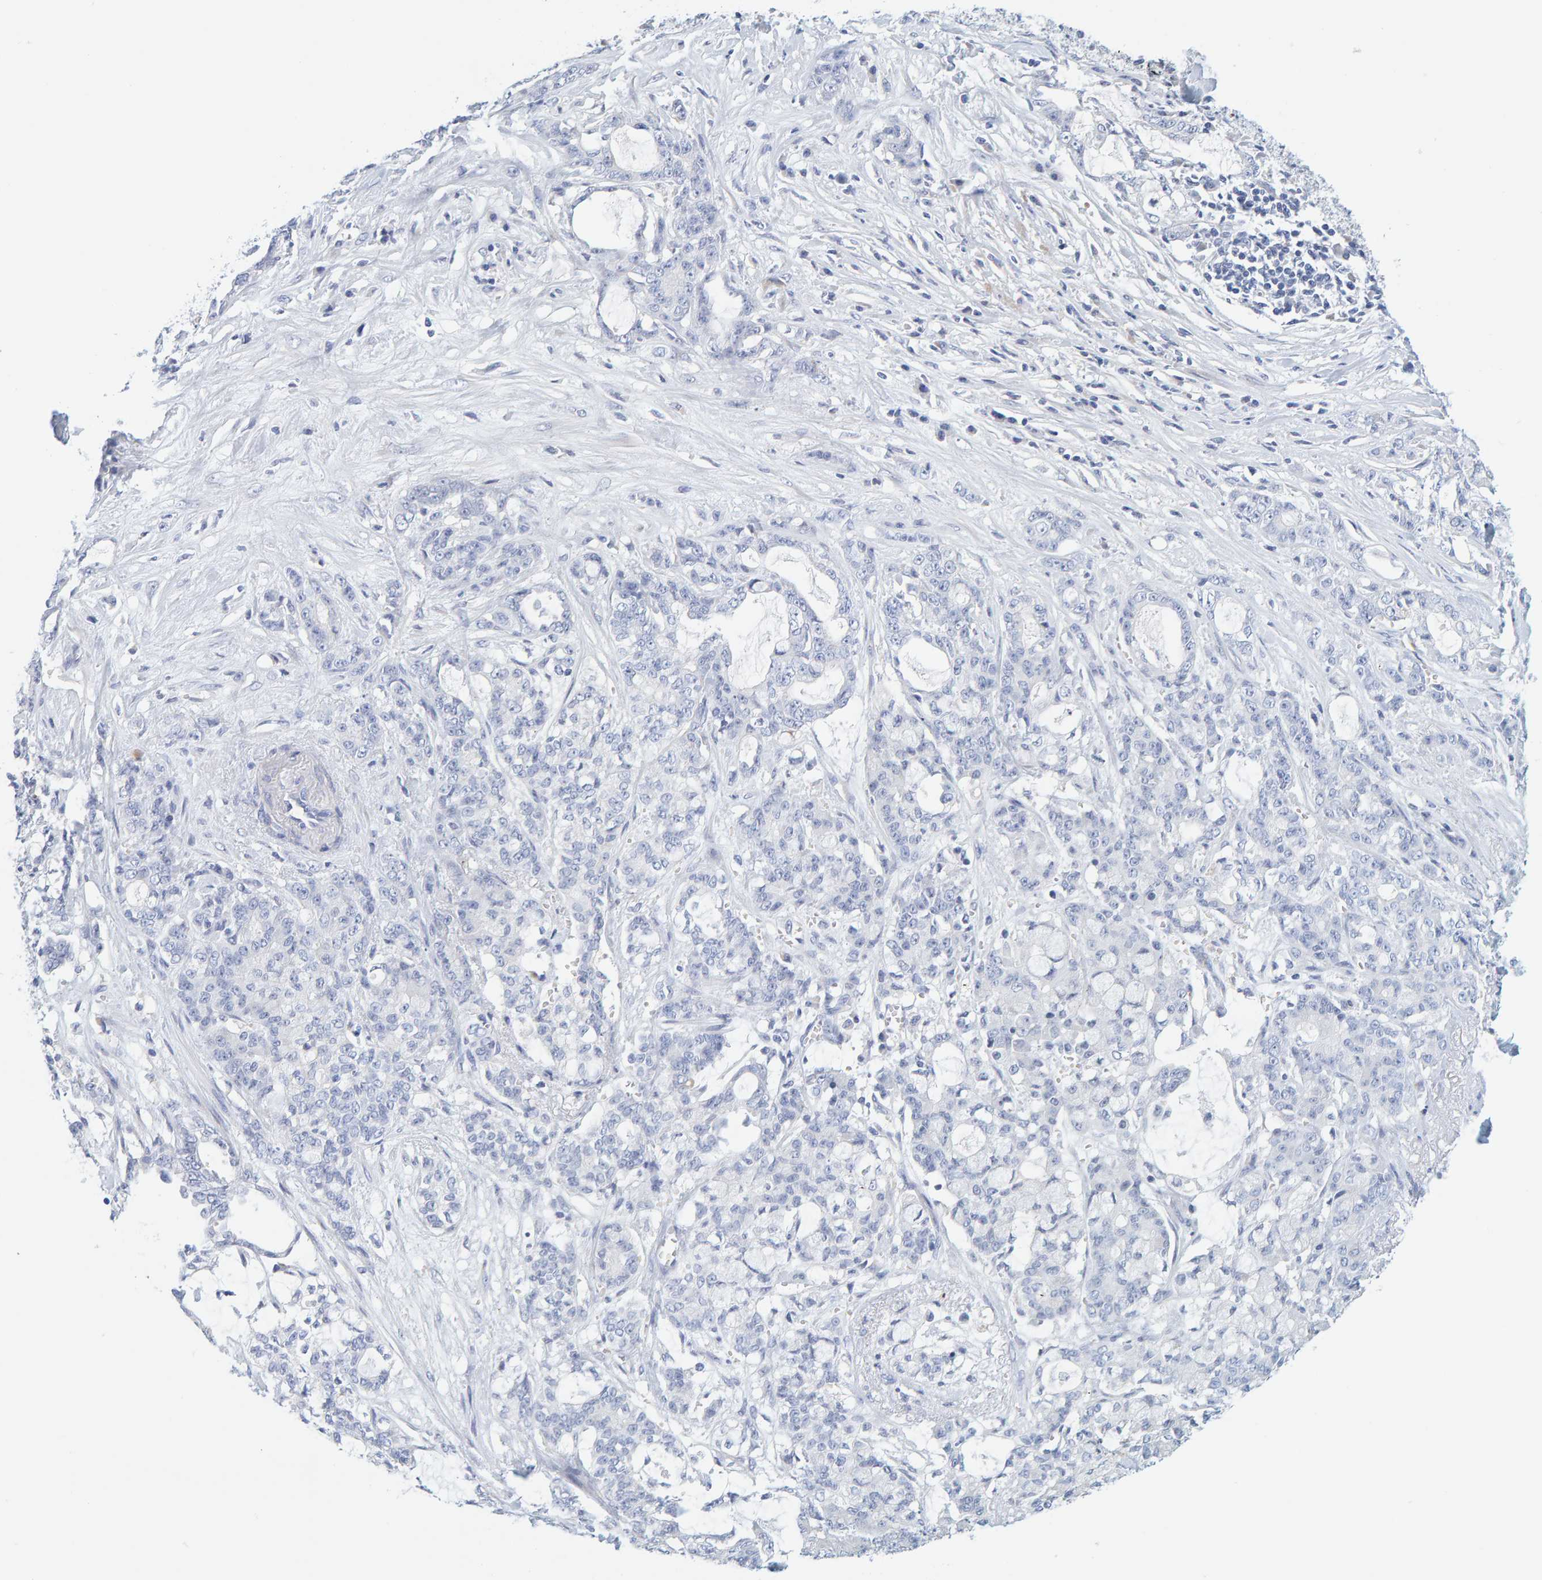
{"staining": {"intensity": "negative", "quantity": "none", "location": "none"}, "tissue": "pancreatic cancer", "cell_type": "Tumor cells", "image_type": "cancer", "snomed": [{"axis": "morphology", "description": "Adenocarcinoma, NOS"}, {"axis": "topography", "description": "Pancreas"}], "caption": "Immunohistochemistry (IHC) histopathology image of neoplastic tissue: human pancreatic cancer stained with DAB exhibits no significant protein expression in tumor cells.", "gene": "MOG", "patient": {"sex": "female", "age": 73}}